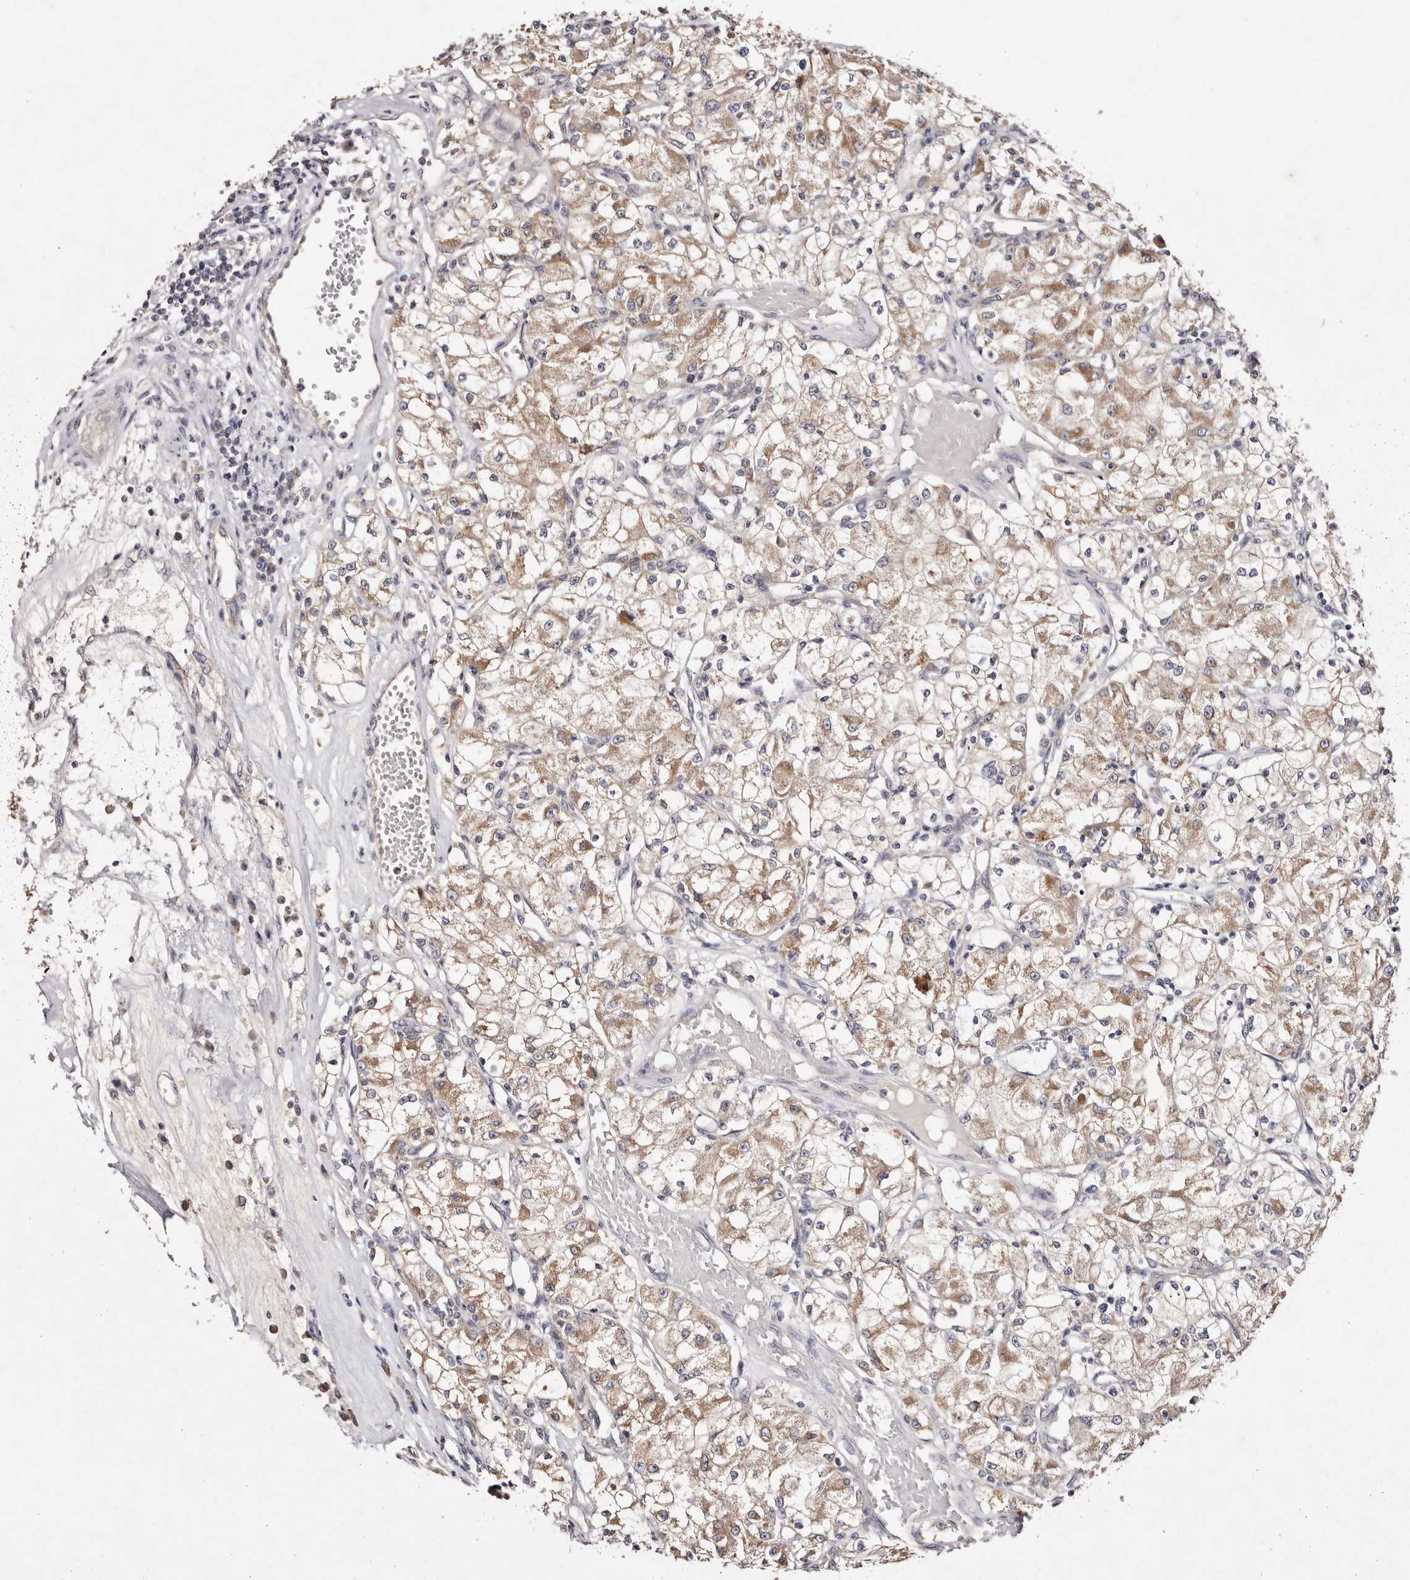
{"staining": {"intensity": "moderate", "quantity": "25%-75%", "location": "cytoplasmic/membranous"}, "tissue": "renal cancer", "cell_type": "Tumor cells", "image_type": "cancer", "snomed": [{"axis": "morphology", "description": "Adenocarcinoma, NOS"}, {"axis": "topography", "description": "Kidney"}], "caption": "A brown stain shows moderate cytoplasmic/membranous expression of a protein in human adenocarcinoma (renal) tumor cells.", "gene": "TSC2", "patient": {"sex": "female", "age": 59}}